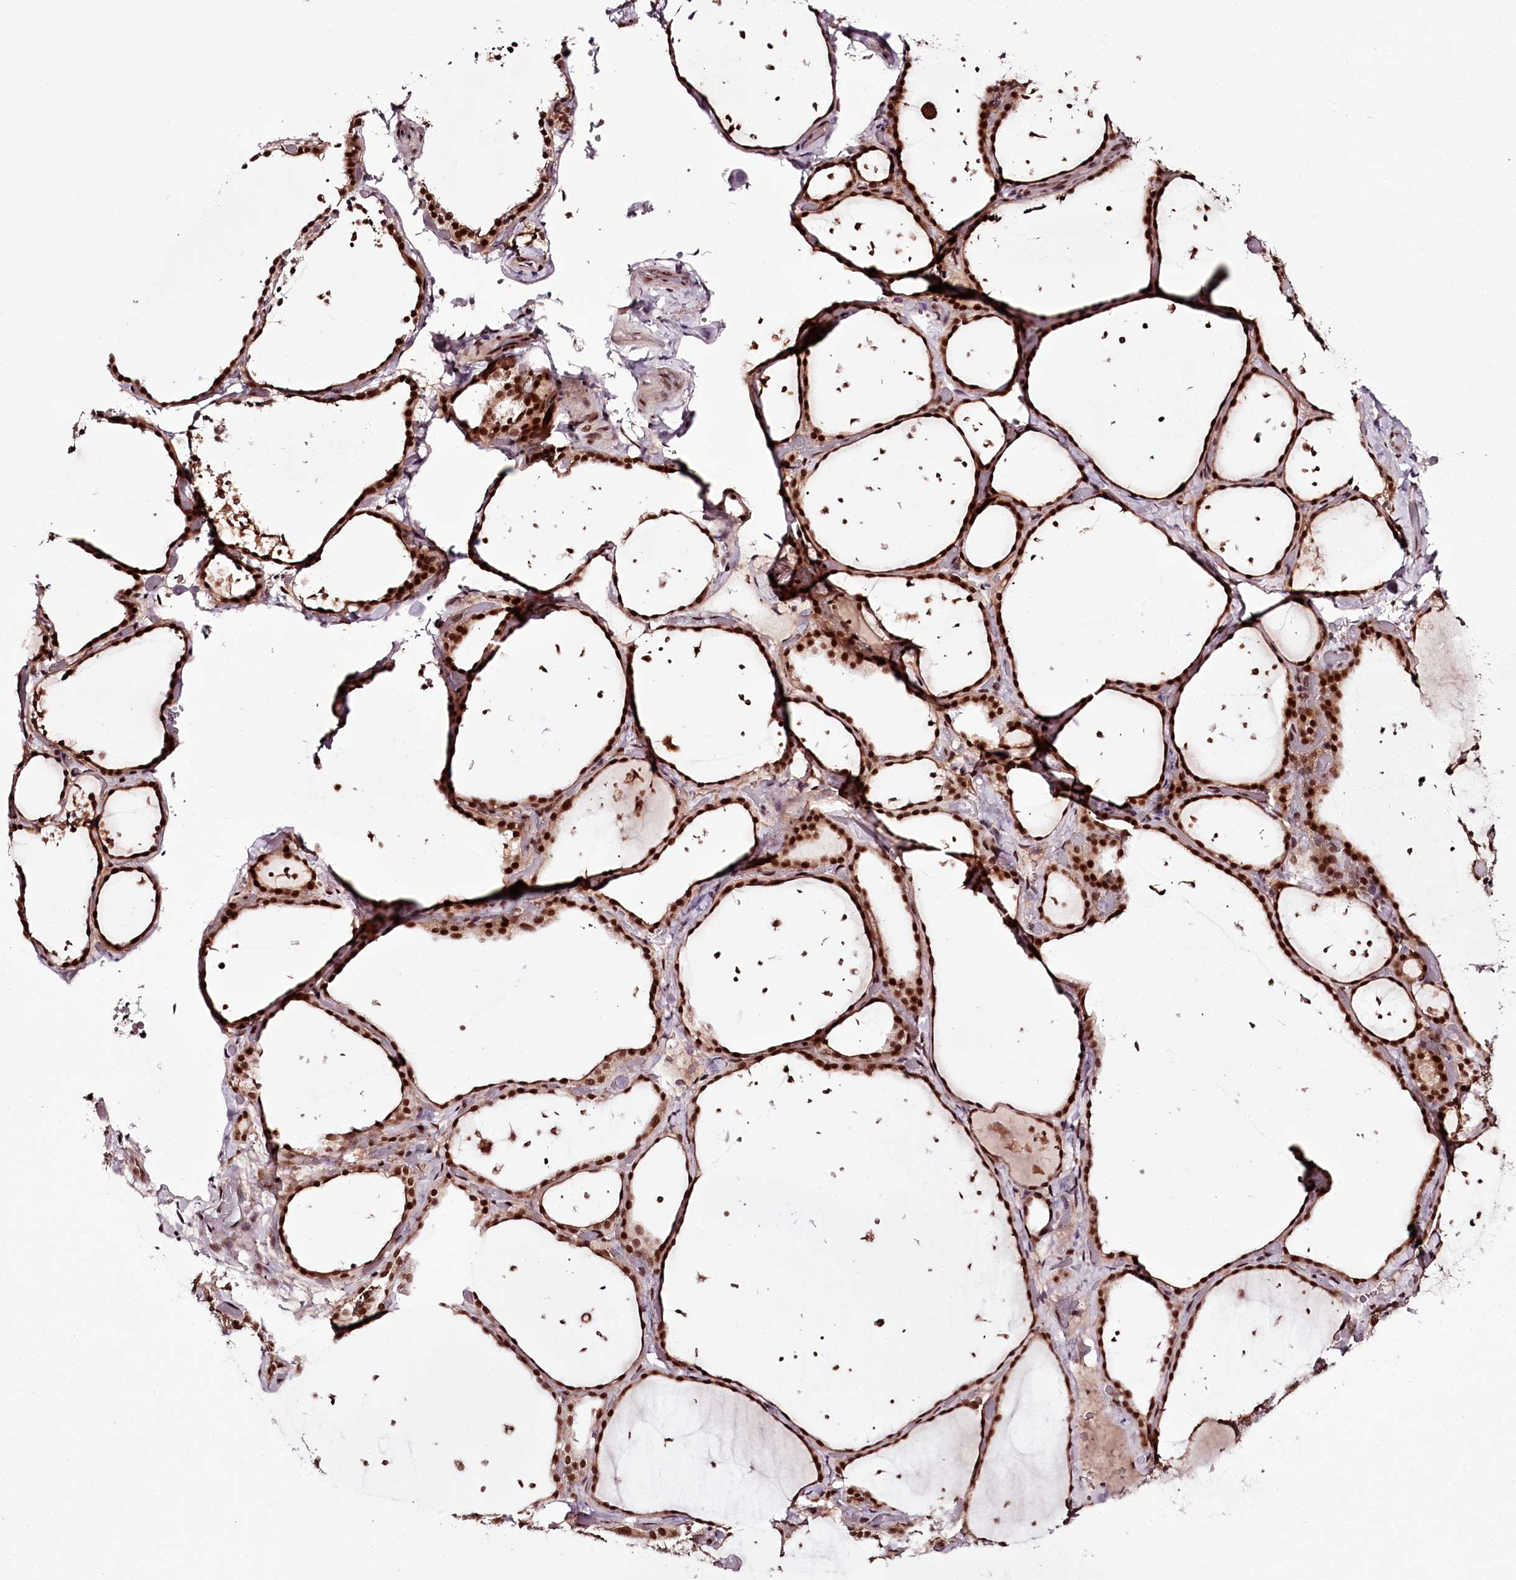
{"staining": {"intensity": "strong", "quantity": ">75%", "location": "cytoplasmic/membranous,nuclear"}, "tissue": "thyroid gland", "cell_type": "Glandular cells", "image_type": "normal", "snomed": [{"axis": "morphology", "description": "Normal tissue, NOS"}, {"axis": "topography", "description": "Thyroid gland"}], "caption": "Protein expression analysis of normal thyroid gland shows strong cytoplasmic/membranous,nuclear expression in approximately >75% of glandular cells. Nuclei are stained in blue.", "gene": "TTC33", "patient": {"sex": "female", "age": 44}}